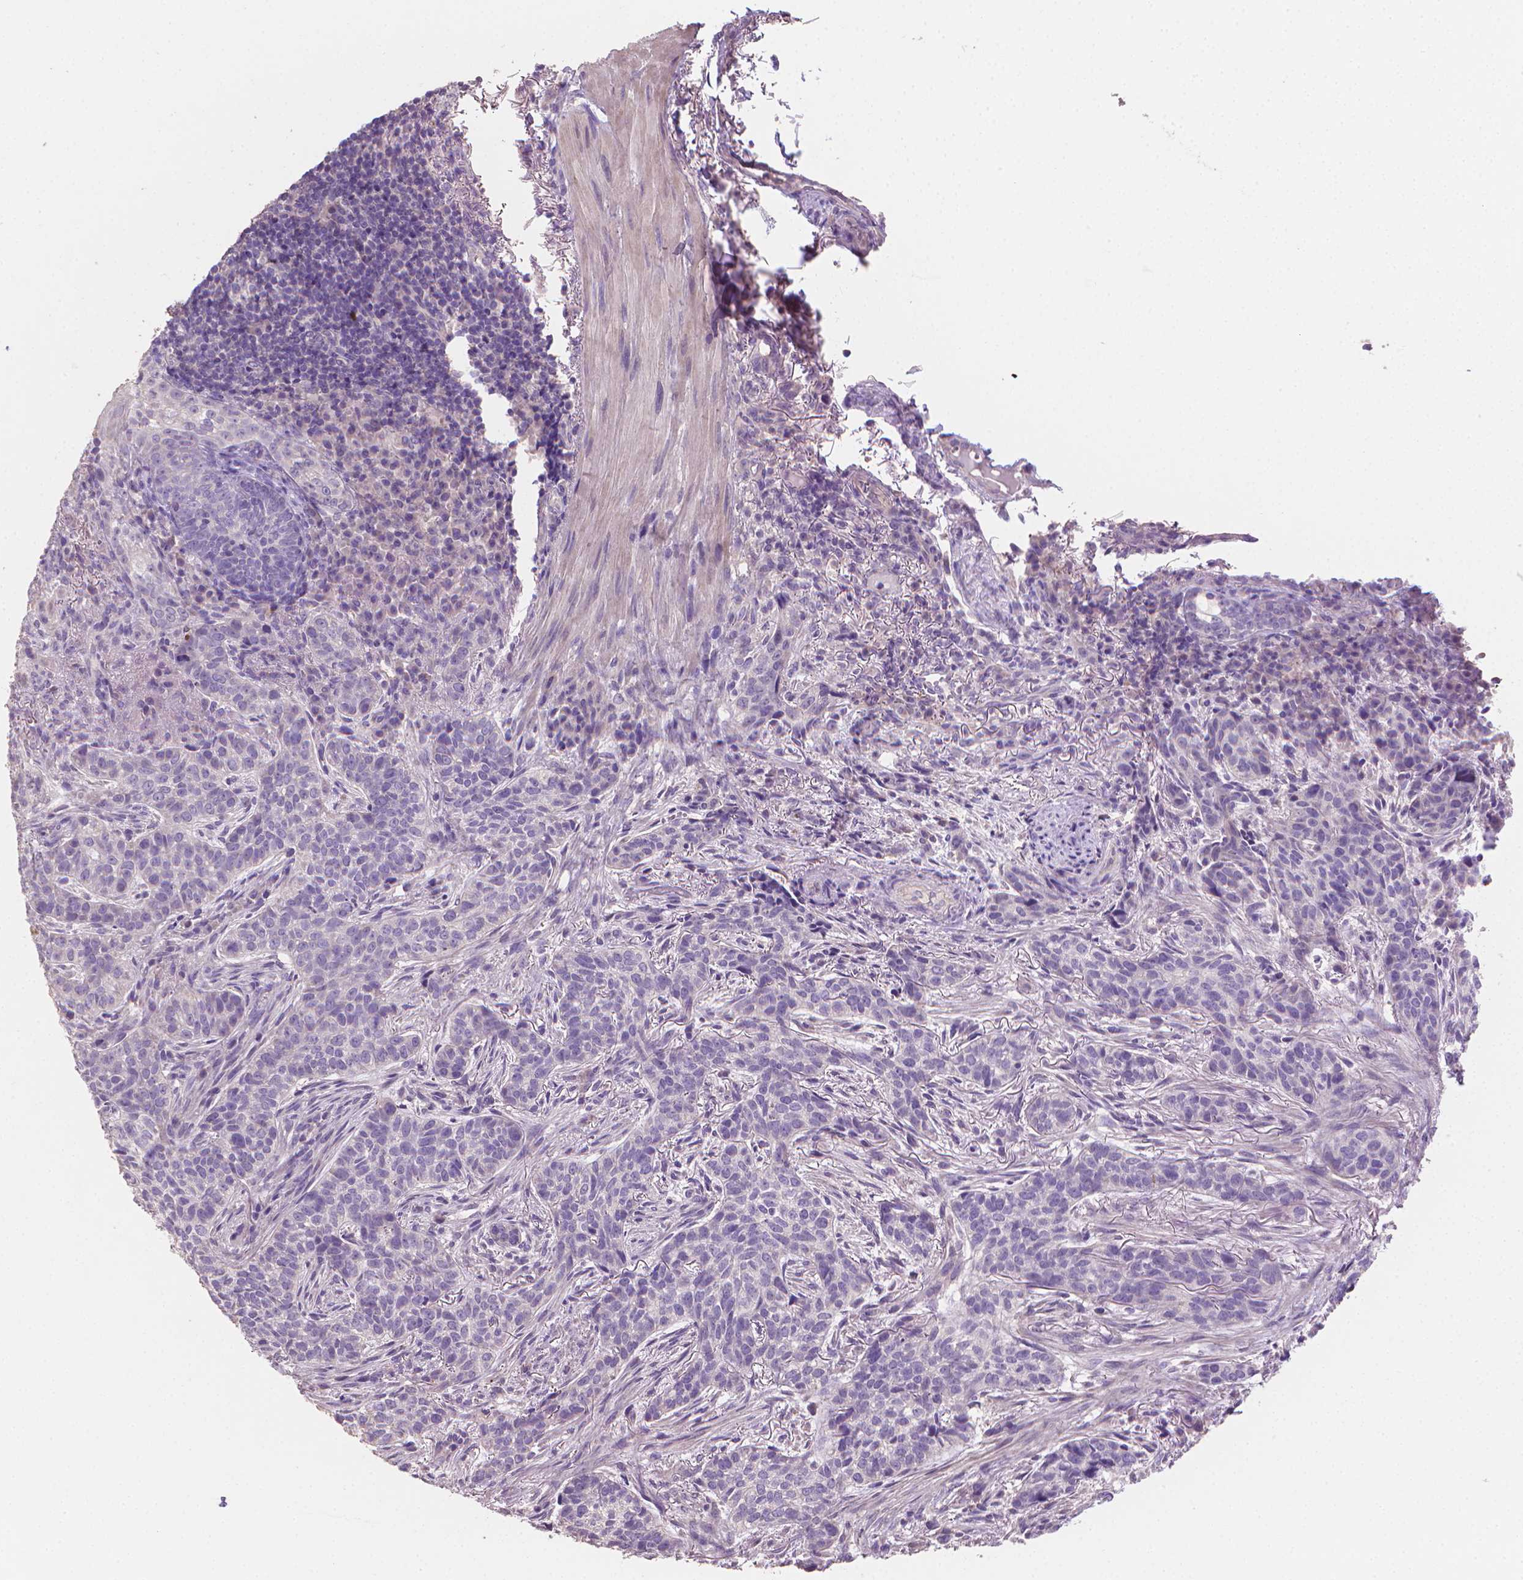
{"staining": {"intensity": "negative", "quantity": "none", "location": "none"}, "tissue": "skin cancer", "cell_type": "Tumor cells", "image_type": "cancer", "snomed": [{"axis": "morphology", "description": "Basal cell carcinoma"}, {"axis": "topography", "description": "Skin"}], "caption": "This photomicrograph is of basal cell carcinoma (skin) stained with IHC to label a protein in brown with the nuclei are counter-stained blue. There is no expression in tumor cells.", "gene": "CATIP", "patient": {"sex": "female", "age": 69}}